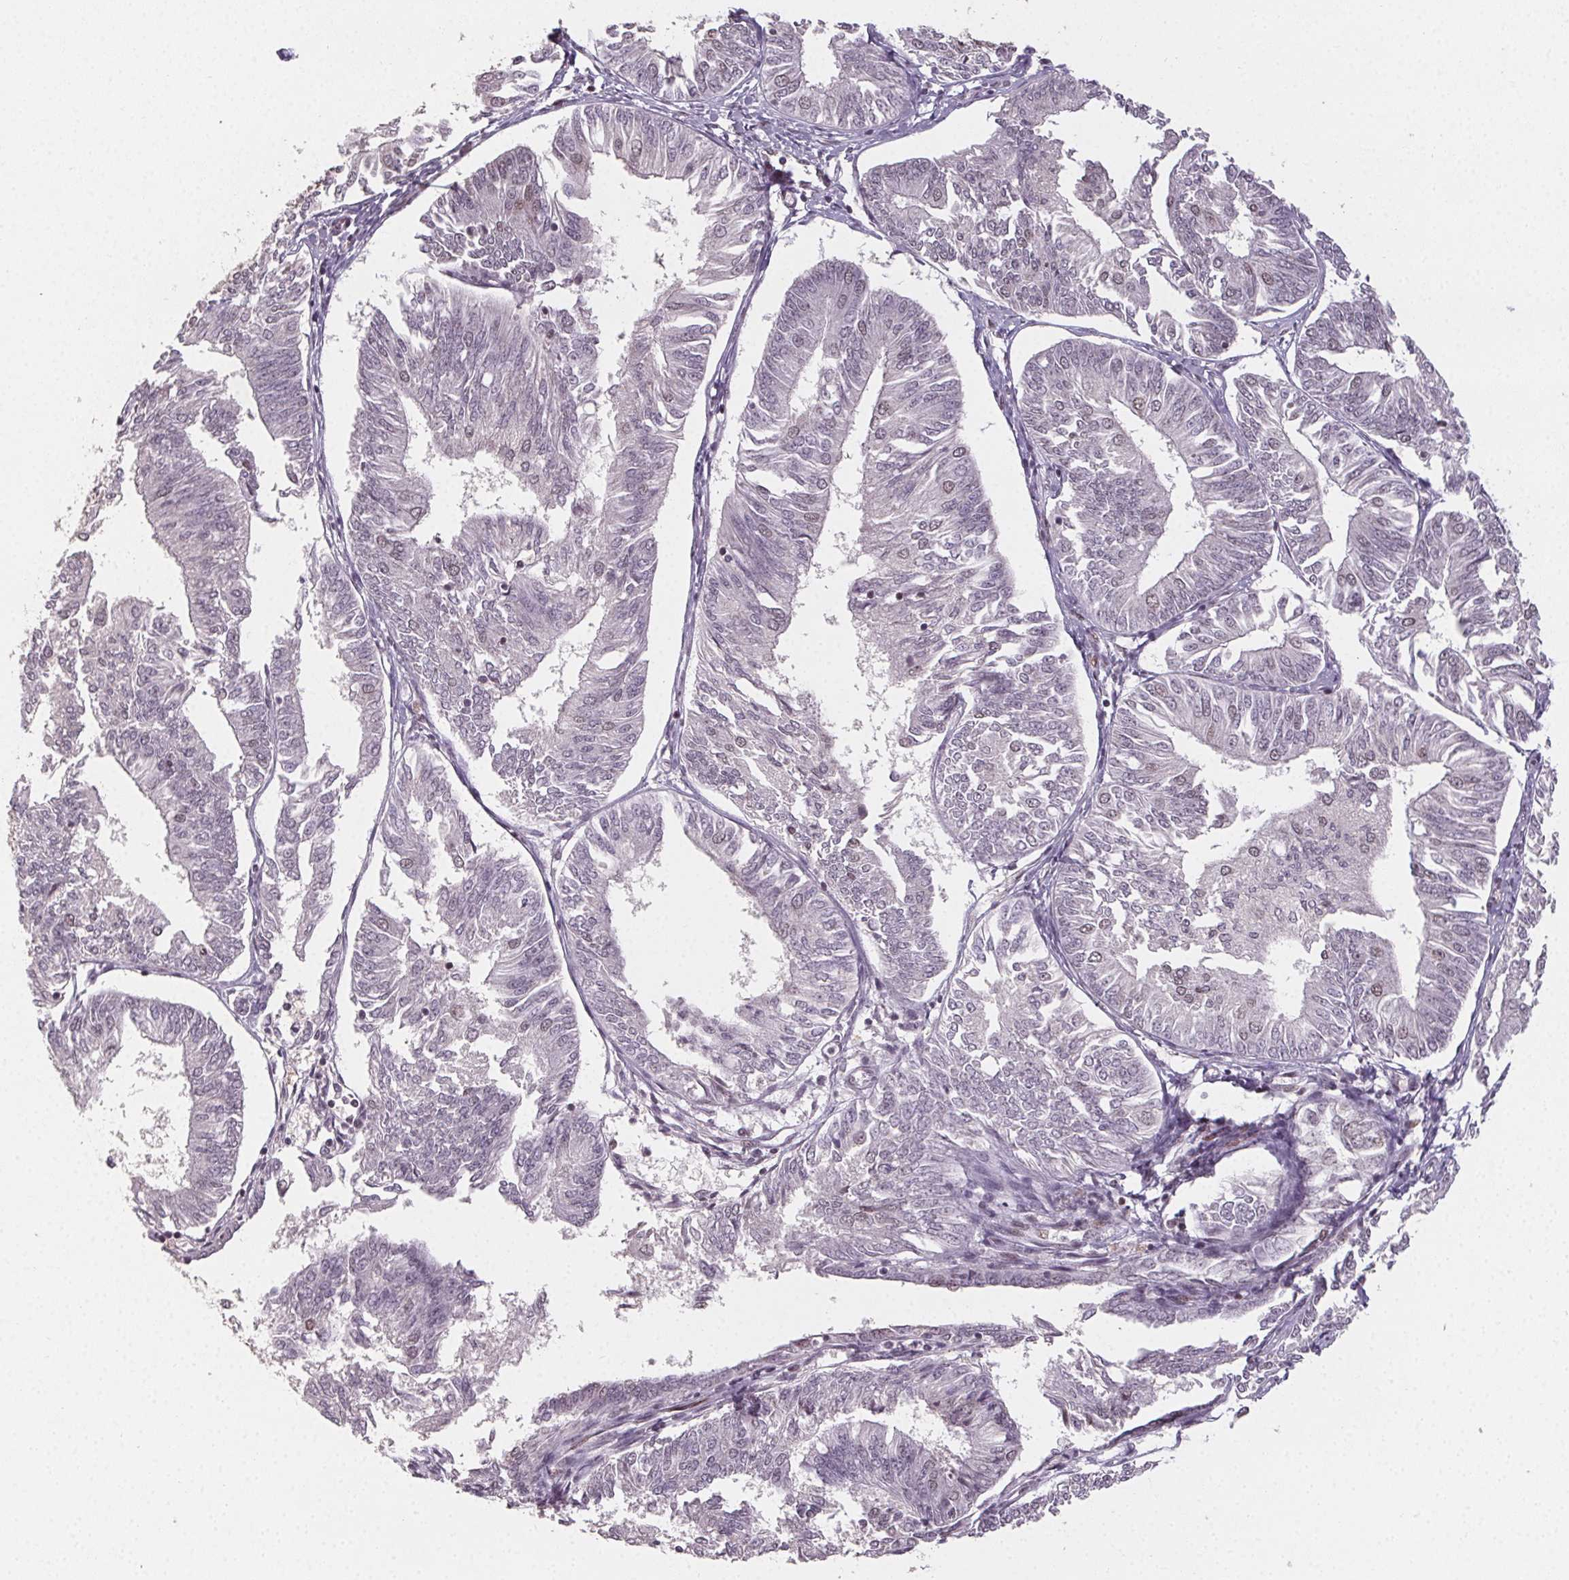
{"staining": {"intensity": "negative", "quantity": "none", "location": "none"}, "tissue": "endometrial cancer", "cell_type": "Tumor cells", "image_type": "cancer", "snomed": [{"axis": "morphology", "description": "Adenocarcinoma, NOS"}, {"axis": "topography", "description": "Endometrium"}], "caption": "The micrograph exhibits no staining of tumor cells in endometrial cancer (adenocarcinoma).", "gene": "KMT2A", "patient": {"sex": "female", "age": 58}}